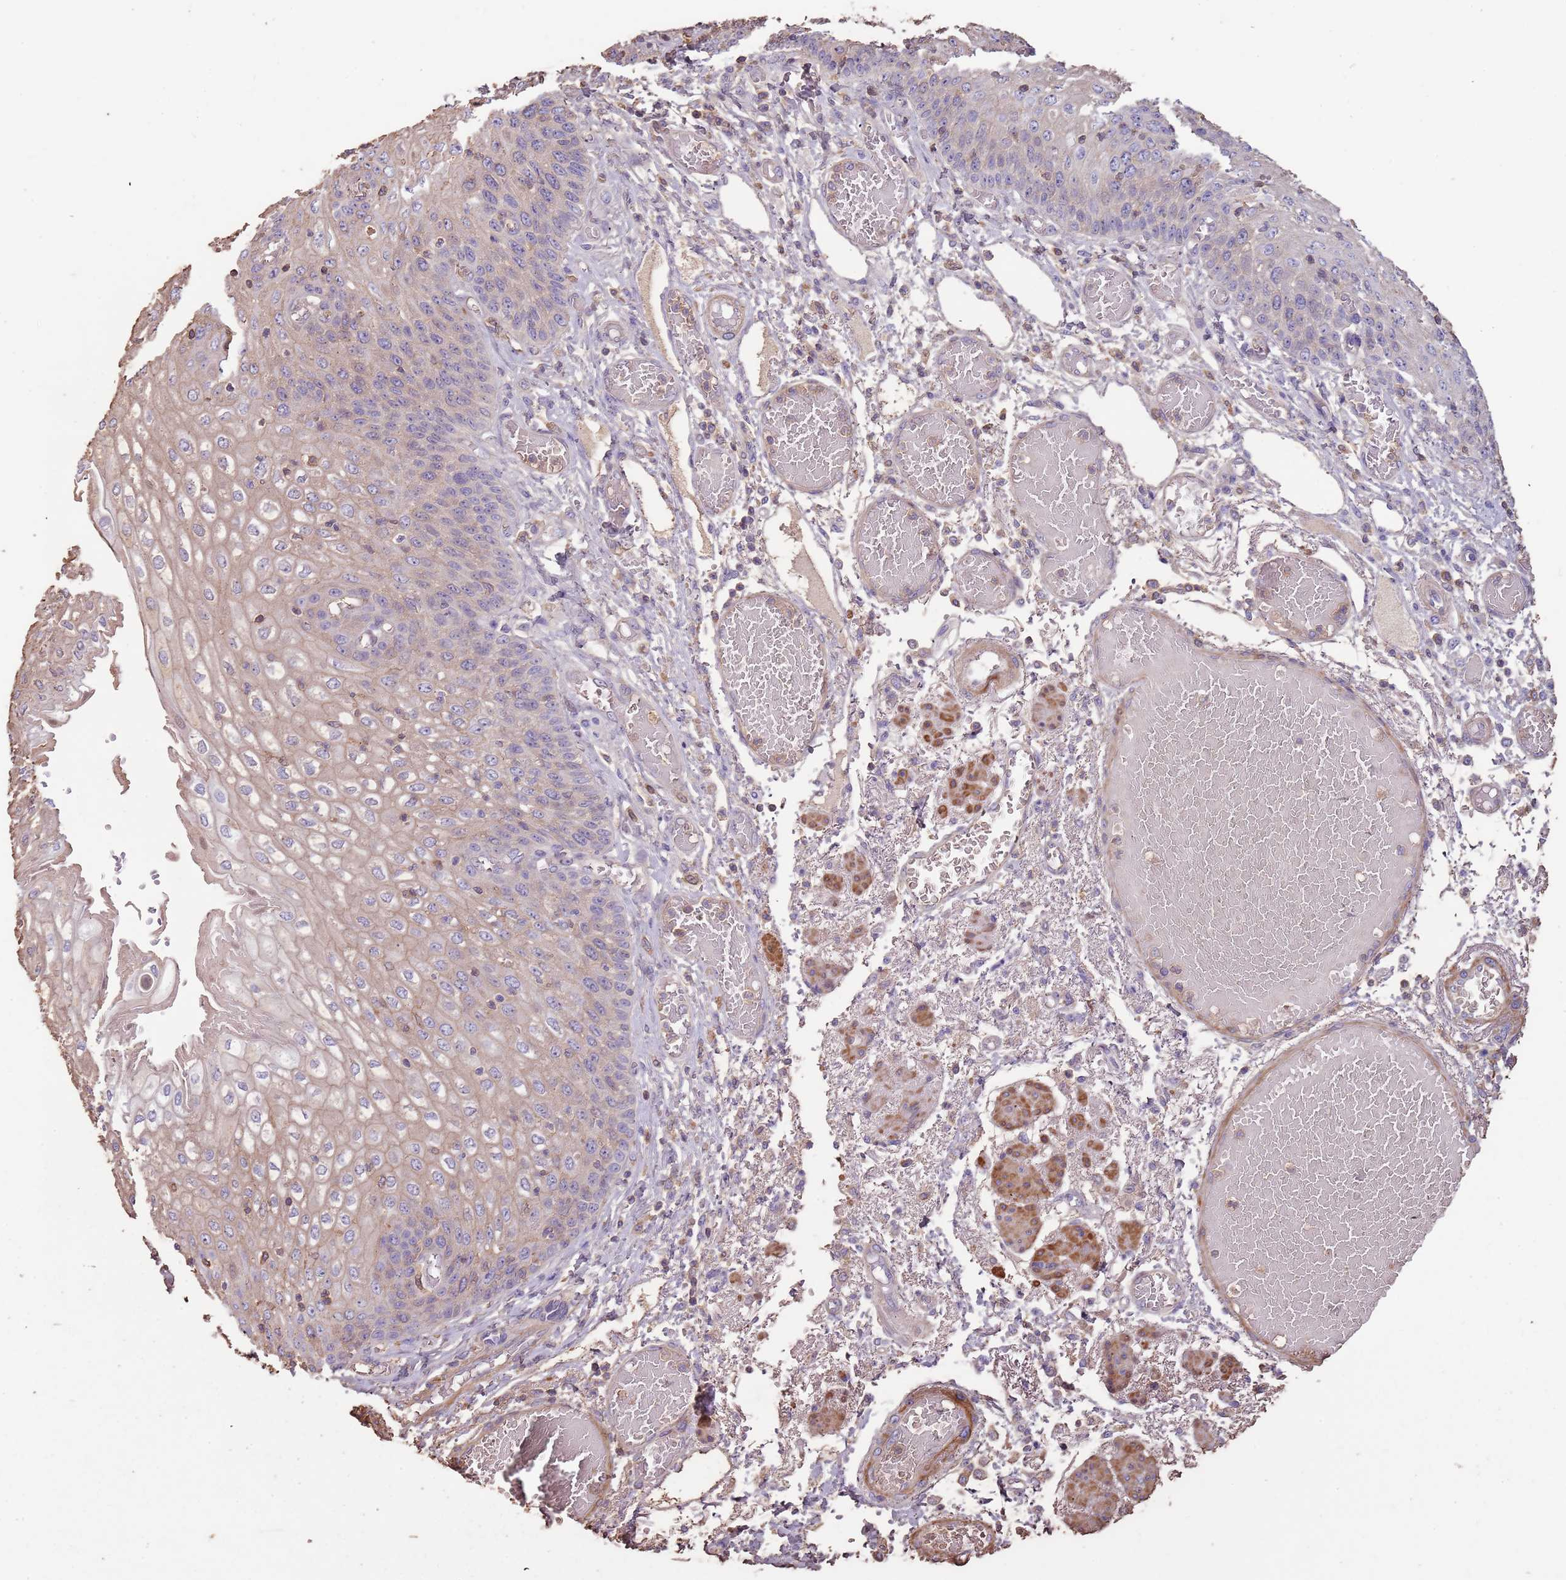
{"staining": {"intensity": "weak", "quantity": "<25%", "location": "cytoplasmic/membranous"}, "tissue": "esophagus", "cell_type": "Squamous epithelial cells", "image_type": "normal", "snomed": [{"axis": "morphology", "description": "Normal tissue, NOS"}, {"axis": "topography", "description": "Esophagus"}], "caption": "This is an IHC image of unremarkable human esophagus. There is no staining in squamous epithelial cells.", "gene": "FECH", "patient": {"sex": "male", "age": 81}}